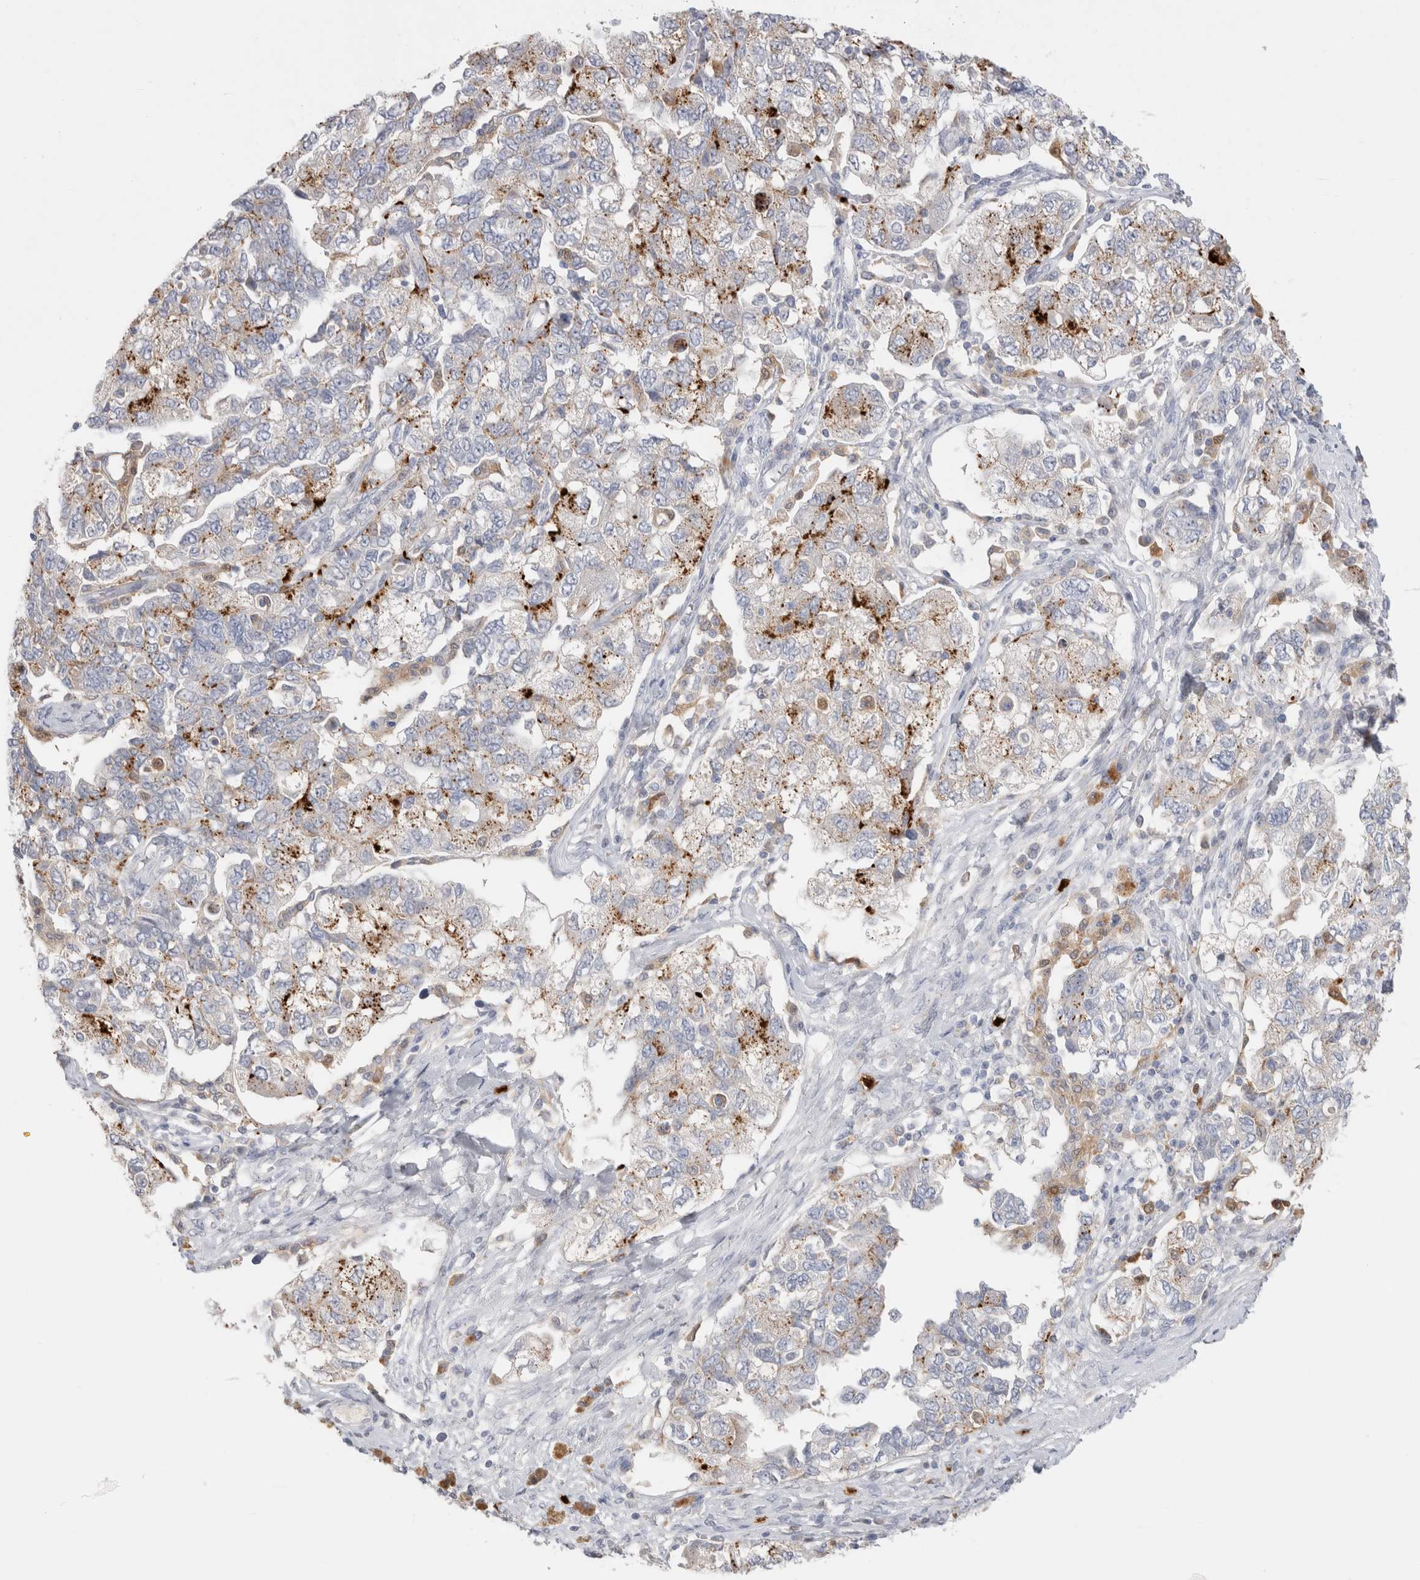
{"staining": {"intensity": "moderate", "quantity": "<25%", "location": "cytoplasmic/membranous"}, "tissue": "ovarian cancer", "cell_type": "Tumor cells", "image_type": "cancer", "snomed": [{"axis": "morphology", "description": "Carcinoma, NOS"}, {"axis": "morphology", "description": "Cystadenocarcinoma, serous, NOS"}, {"axis": "topography", "description": "Ovary"}], "caption": "A high-resolution photomicrograph shows IHC staining of ovarian serous cystadenocarcinoma, which shows moderate cytoplasmic/membranous staining in about <25% of tumor cells.", "gene": "HPGDS", "patient": {"sex": "female", "age": 69}}